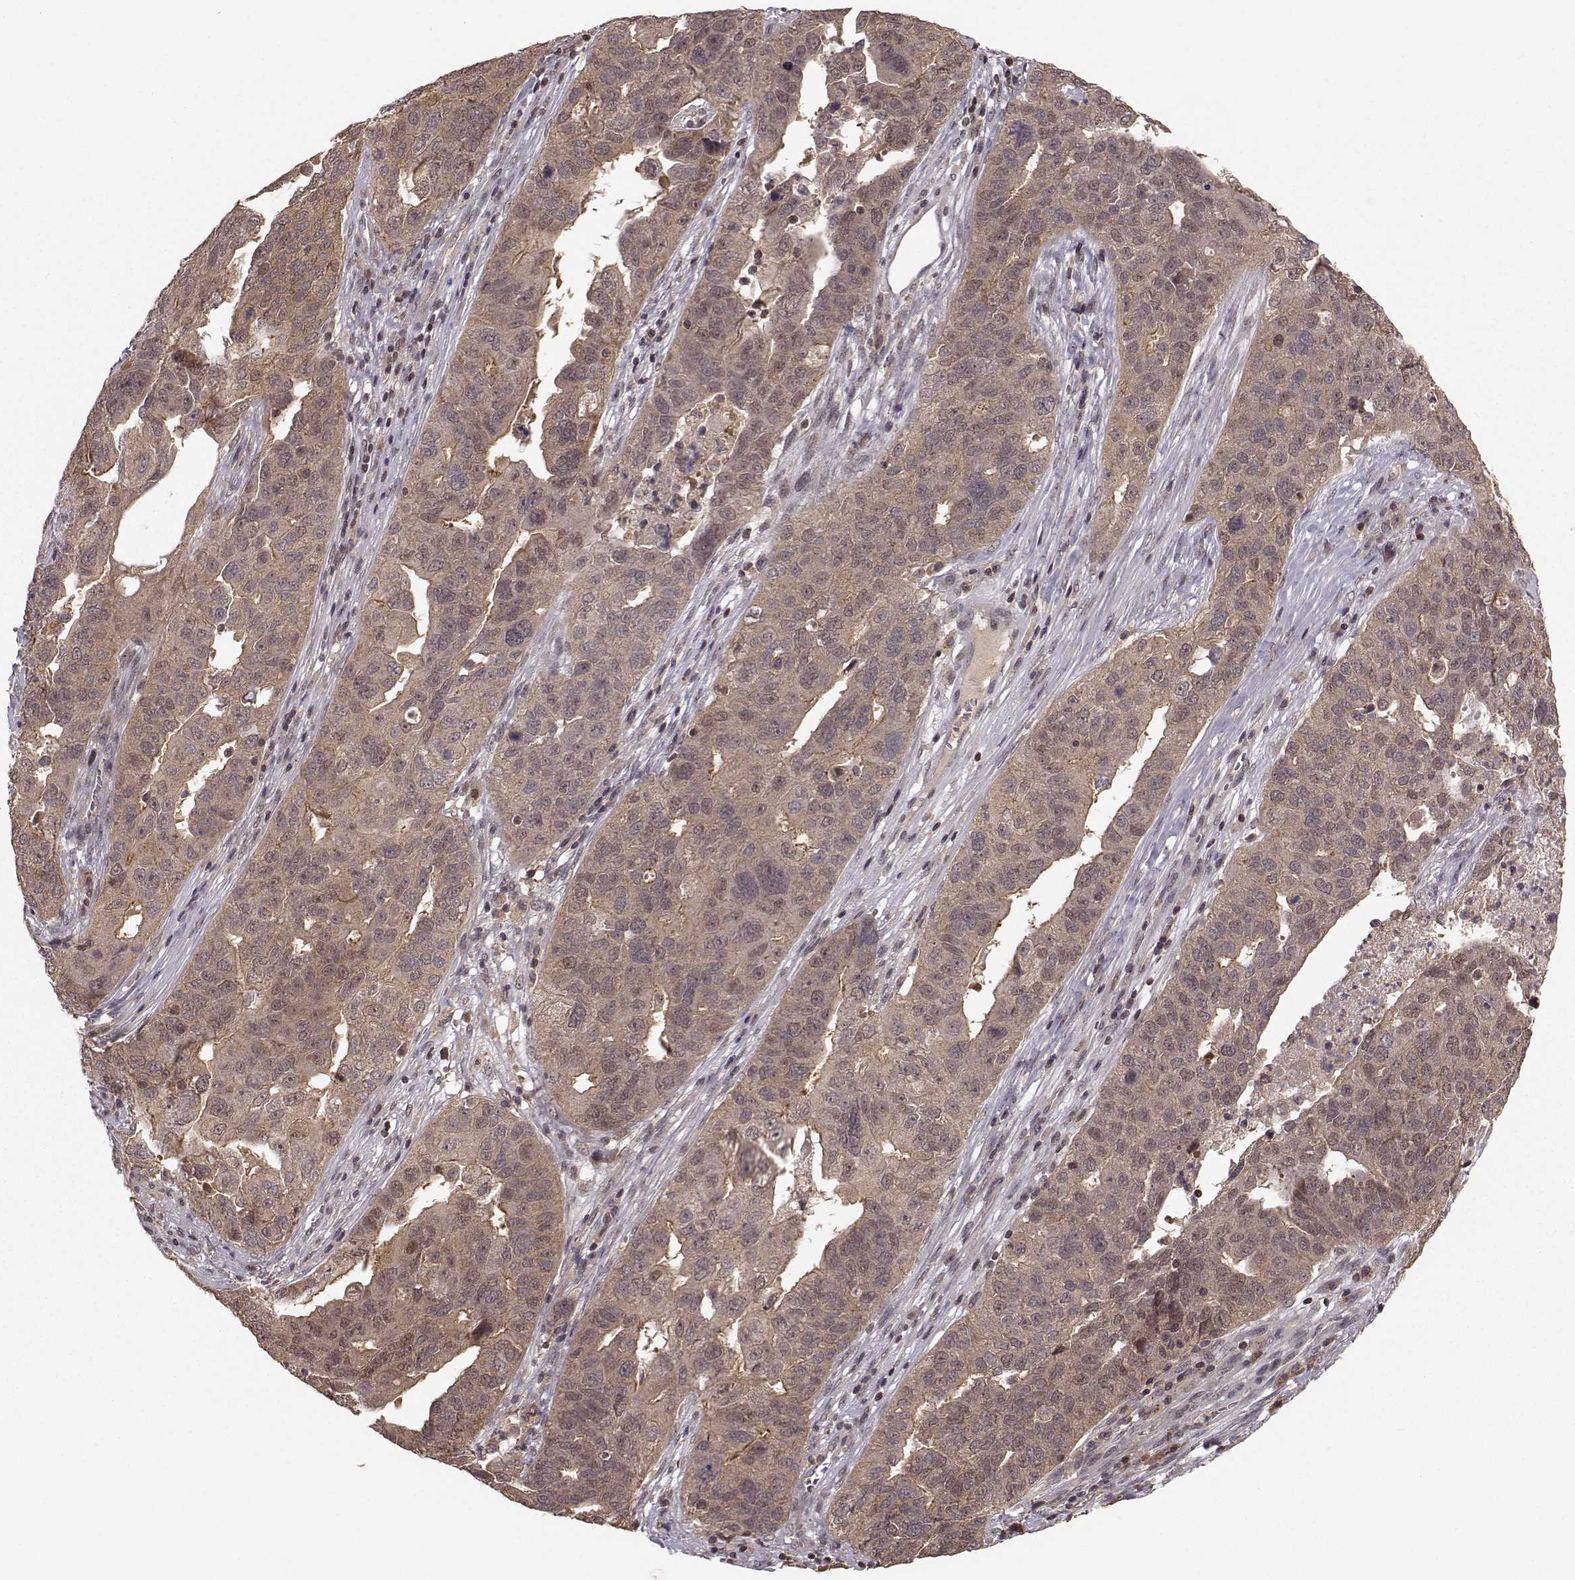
{"staining": {"intensity": "moderate", "quantity": "25%-75%", "location": "cytoplasmic/membranous"}, "tissue": "ovarian cancer", "cell_type": "Tumor cells", "image_type": "cancer", "snomed": [{"axis": "morphology", "description": "Carcinoma, endometroid"}, {"axis": "topography", "description": "Soft tissue"}, {"axis": "topography", "description": "Ovary"}], "caption": "Protein expression analysis of human ovarian endometroid carcinoma reveals moderate cytoplasmic/membranous positivity in approximately 25%-75% of tumor cells.", "gene": "PLEKHG3", "patient": {"sex": "female", "age": 52}}